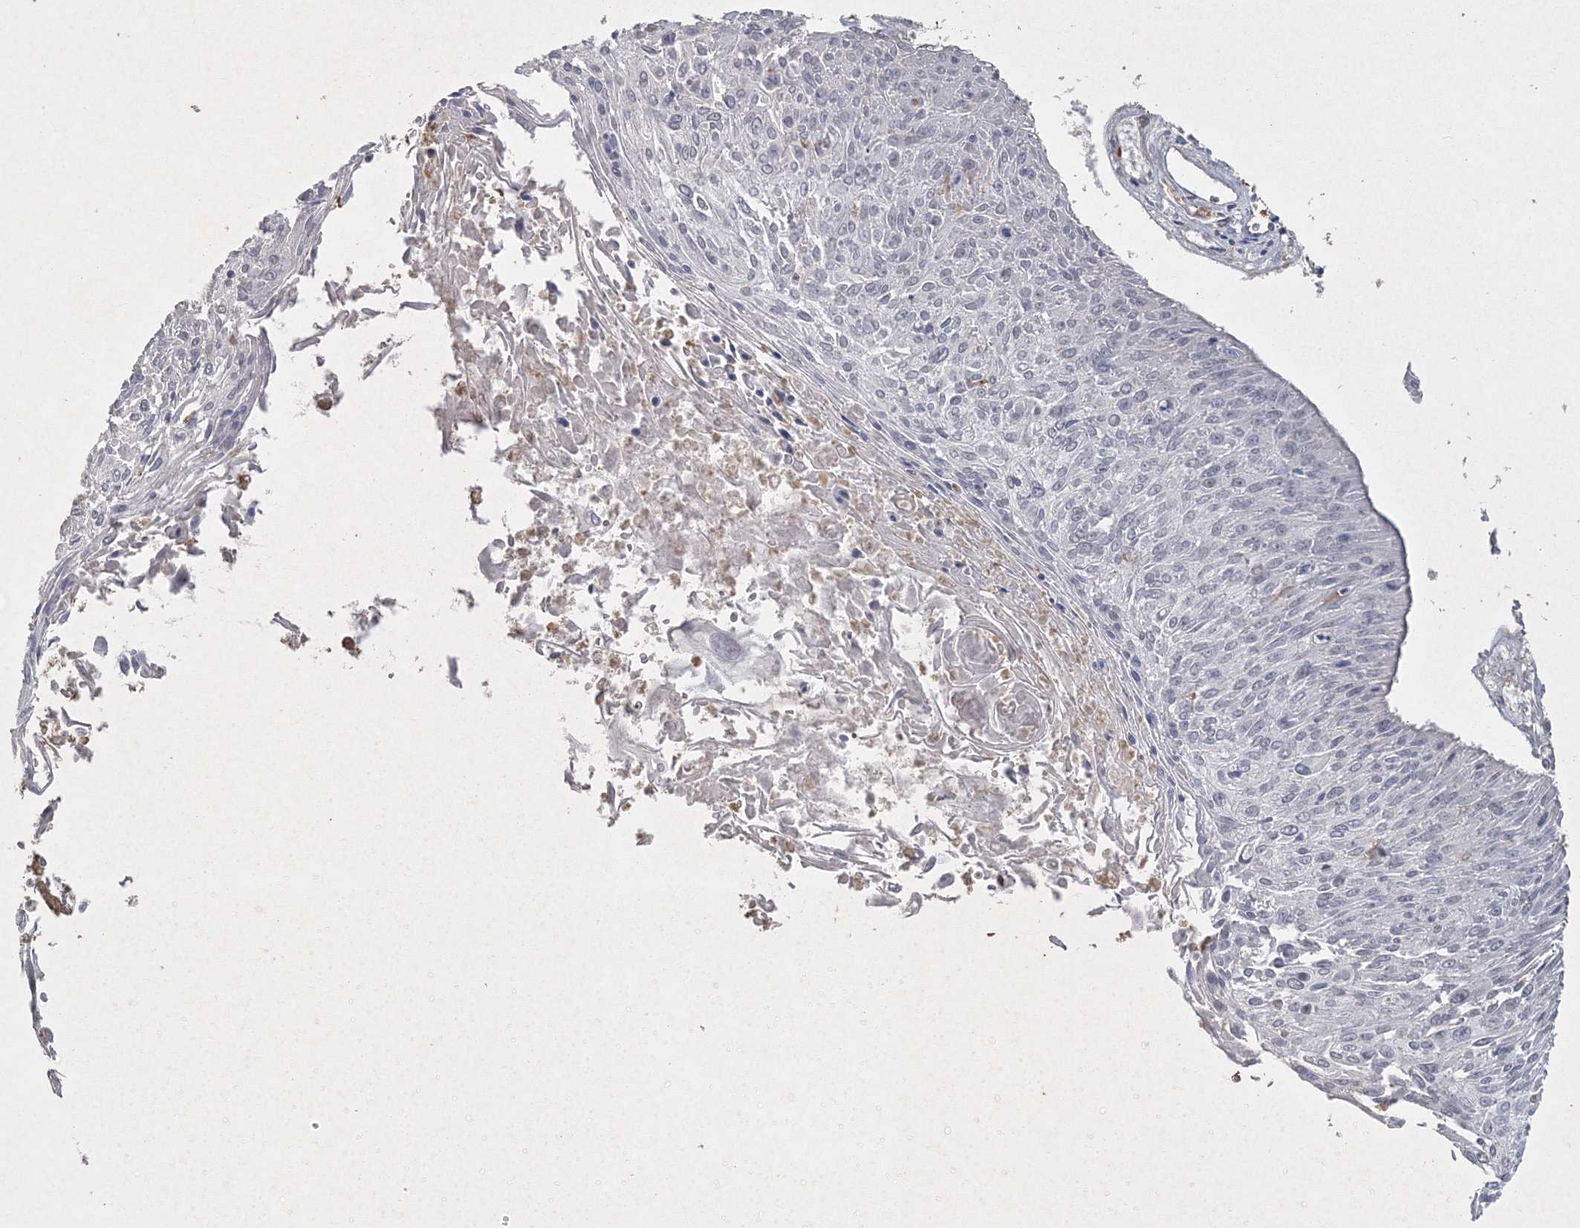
{"staining": {"intensity": "negative", "quantity": "none", "location": "none"}, "tissue": "cervical cancer", "cell_type": "Tumor cells", "image_type": "cancer", "snomed": [{"axis": "morphology", "description": "Squamous cell carcinoma, NOS"}, {"axis": "topography", "description": "Cervix"}], "caption": "Tumor cells show no significant protein positivity in cervical squamous cell carcinoma.", "gene": "UIMC1", "patient": {"sex": "female", "age": 51}}